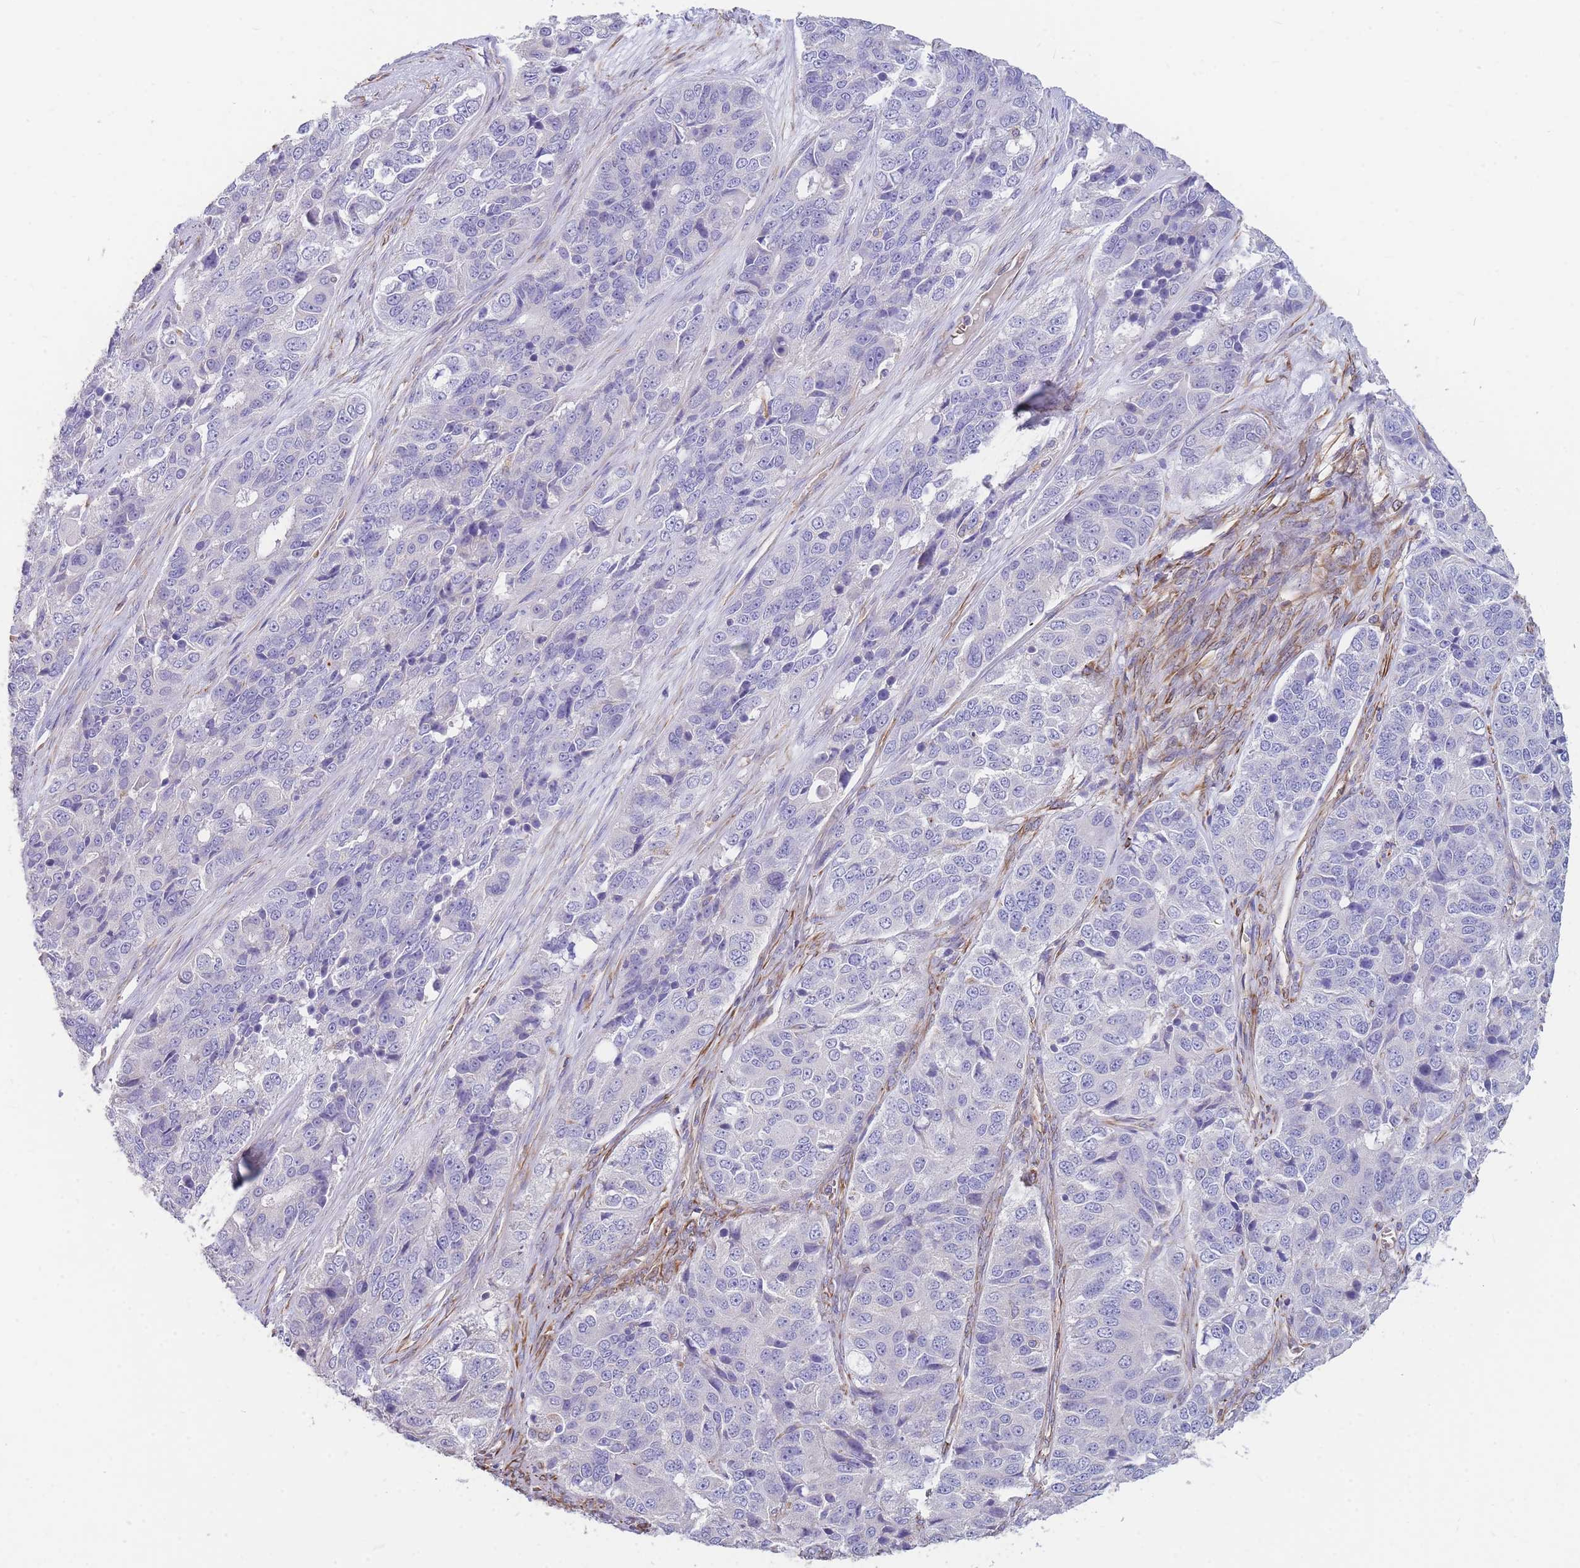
{"staining": {"intensity": "negative", "quantity": "none", "location": "none"}, "tissue": "ovarian cancer", "cell_type": "Tumor cells", "image_type": "cancer", "snomed": [{"axis": "morphology", "description": "Carcinoma, endometroid"}, {"axis": "topography", "description": "Ovary"}], "caption": "The immunohistochemistry (IHC) histopathology image has no significant staining in tumor cells of endometroid carcinoma (ovarian) tissue.", "gene": "ANKRD53", "patient": {"sex": "female", "age": 51}}